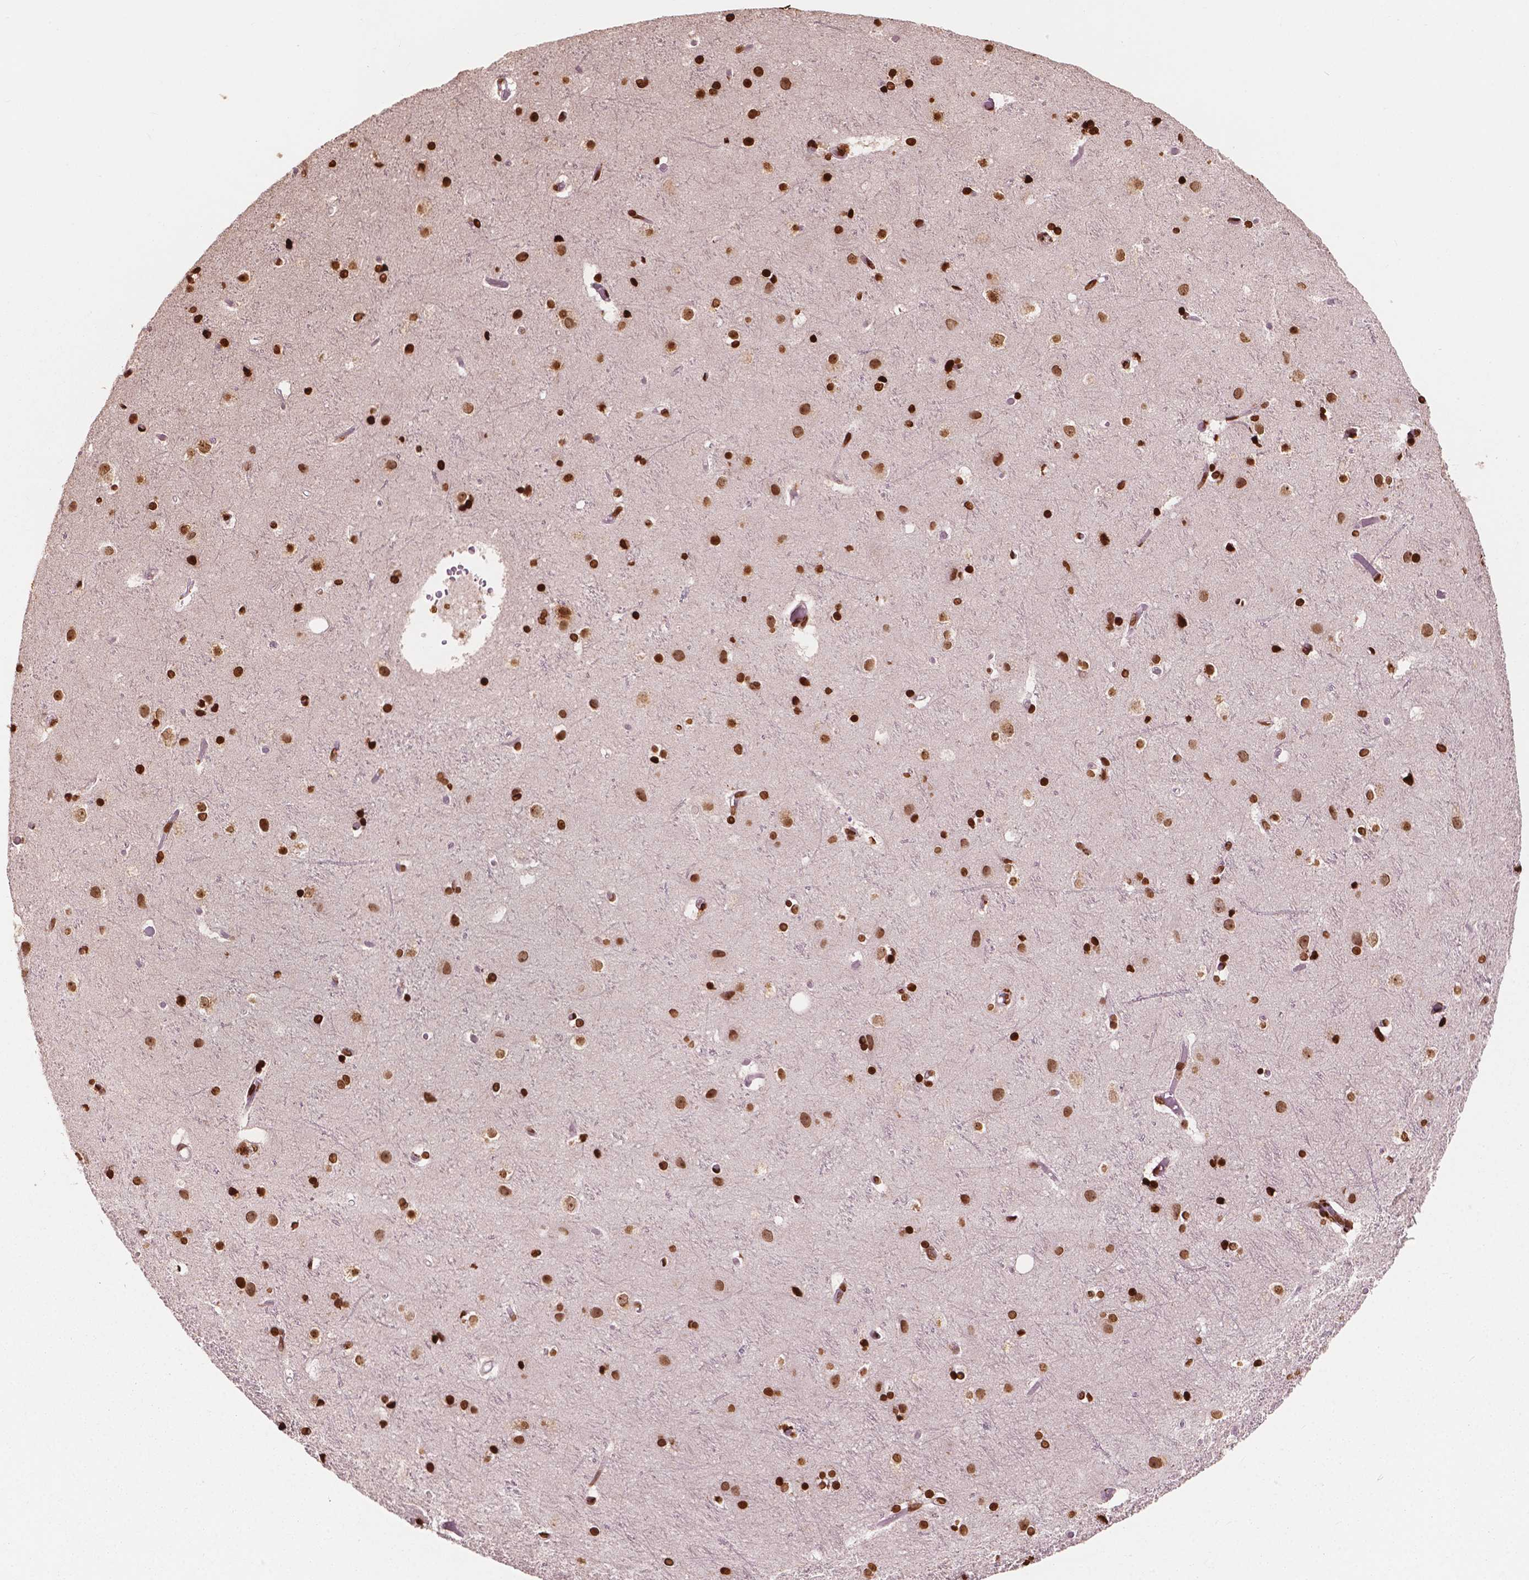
{"staining": {"intensity": "strong", "quantity": ">75%", "location": "nuclear"}, "tissue": "cerebral cortex", "cell_type": "Endothelial cells", "image_type": "normal", "snomed": [{"axis": "morphology", "description": "Normal tissue, NOS"}, {"axis": "topography", "description": "Cerebral cortex"}], "caption": "About >75% of endothelial cells in normal cerebral cortex show strong nuclear protein expression as visualized by brown immunohistochemical staining.", "gene": "H3C7", "patient": {"sex": "female", "age": 52}}